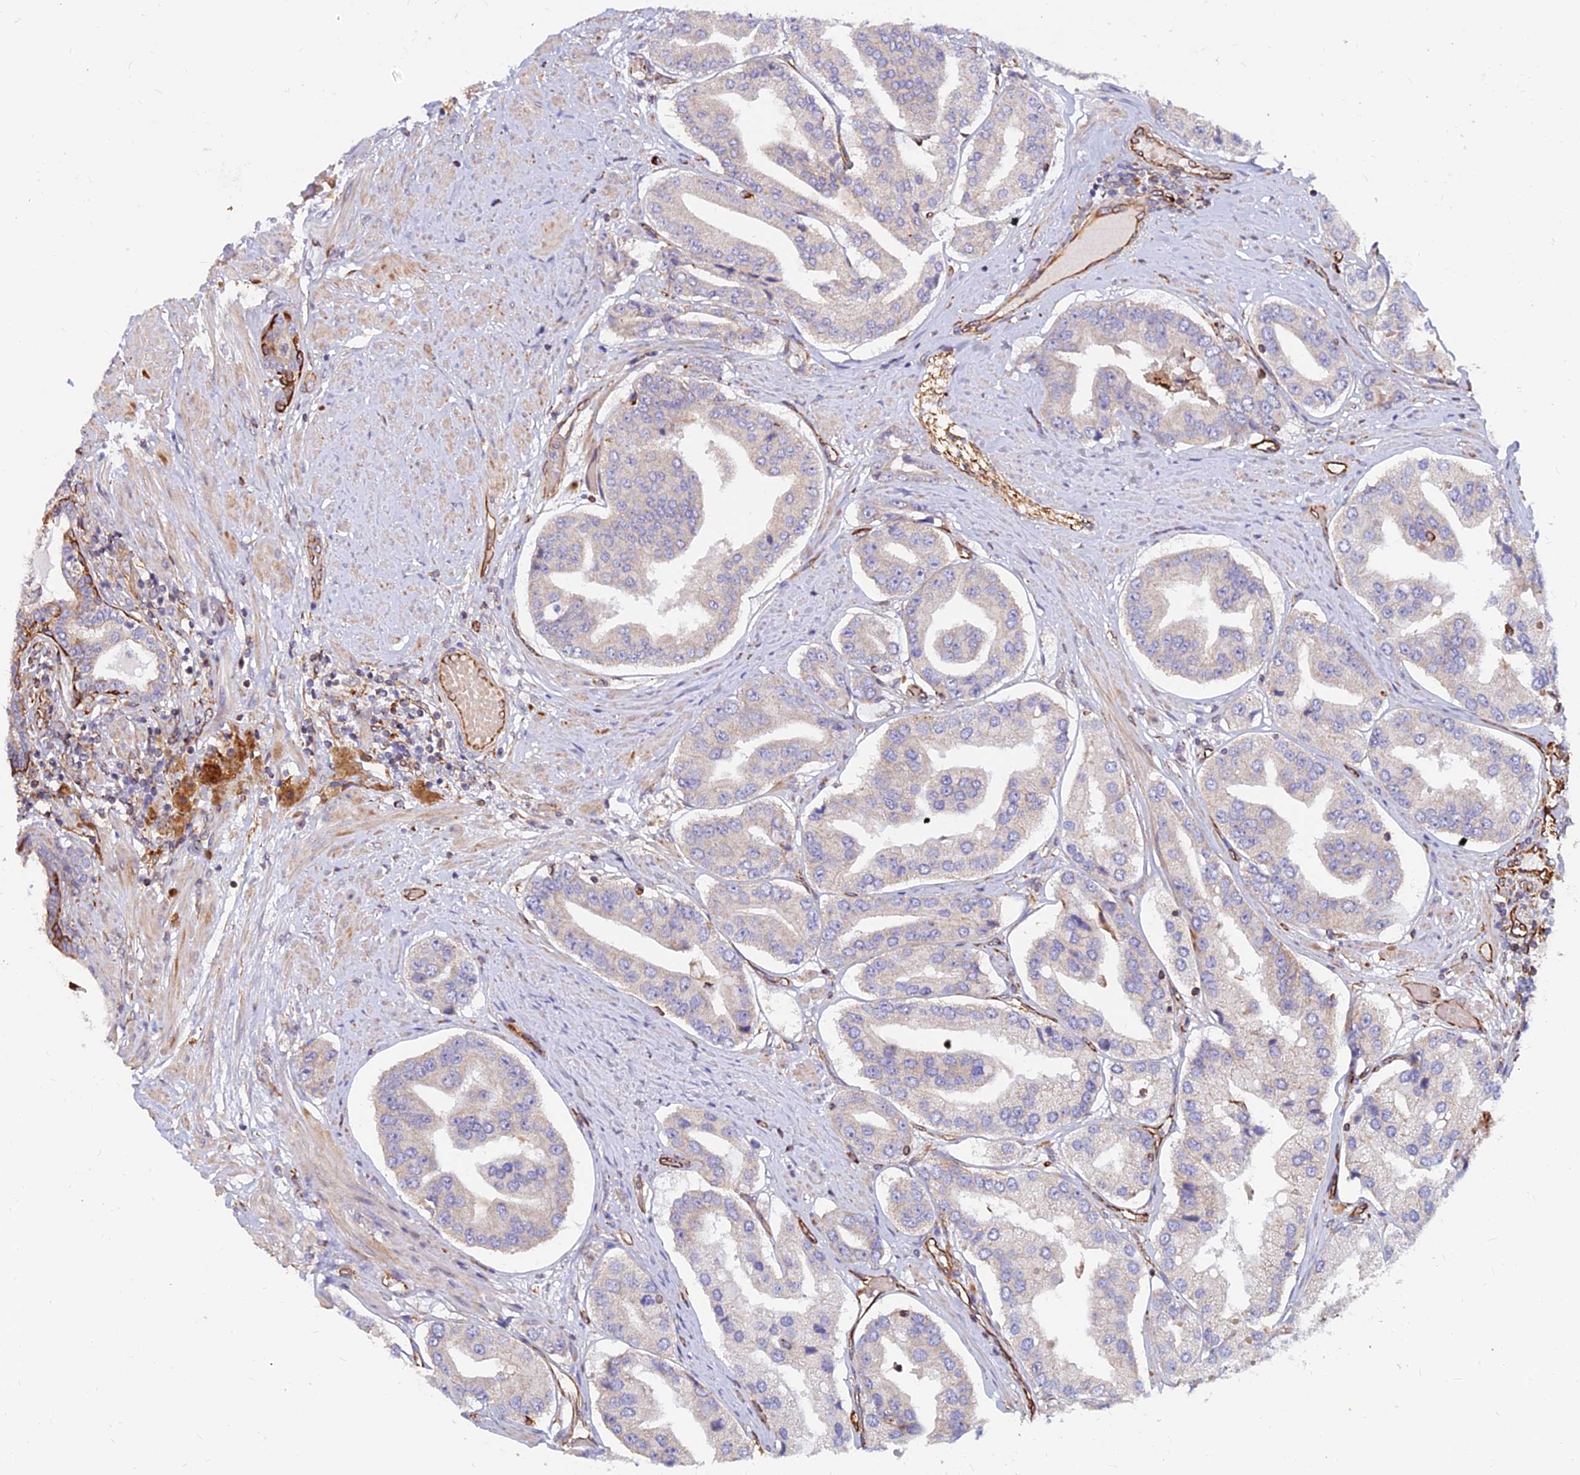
{"staining": {"intensity": "negative", "quantity": "none", "location": "none"}, "tissue": "prostate cancer", "cell_type": "Tumor cells", "image_type": "cancer", "snomed": [{"axis": "morphology", "description": "Adenocarcinoma, High grade"}, {"axis": "topography", "description": "Prostate"}], "caption": "This is an IHC micrograph of human prostate cancer (high-grade adenocarcinoma). There is no expression in tumor cells.", "gene": "CDK18", "patient": {"sex": "male", "age": 63}}